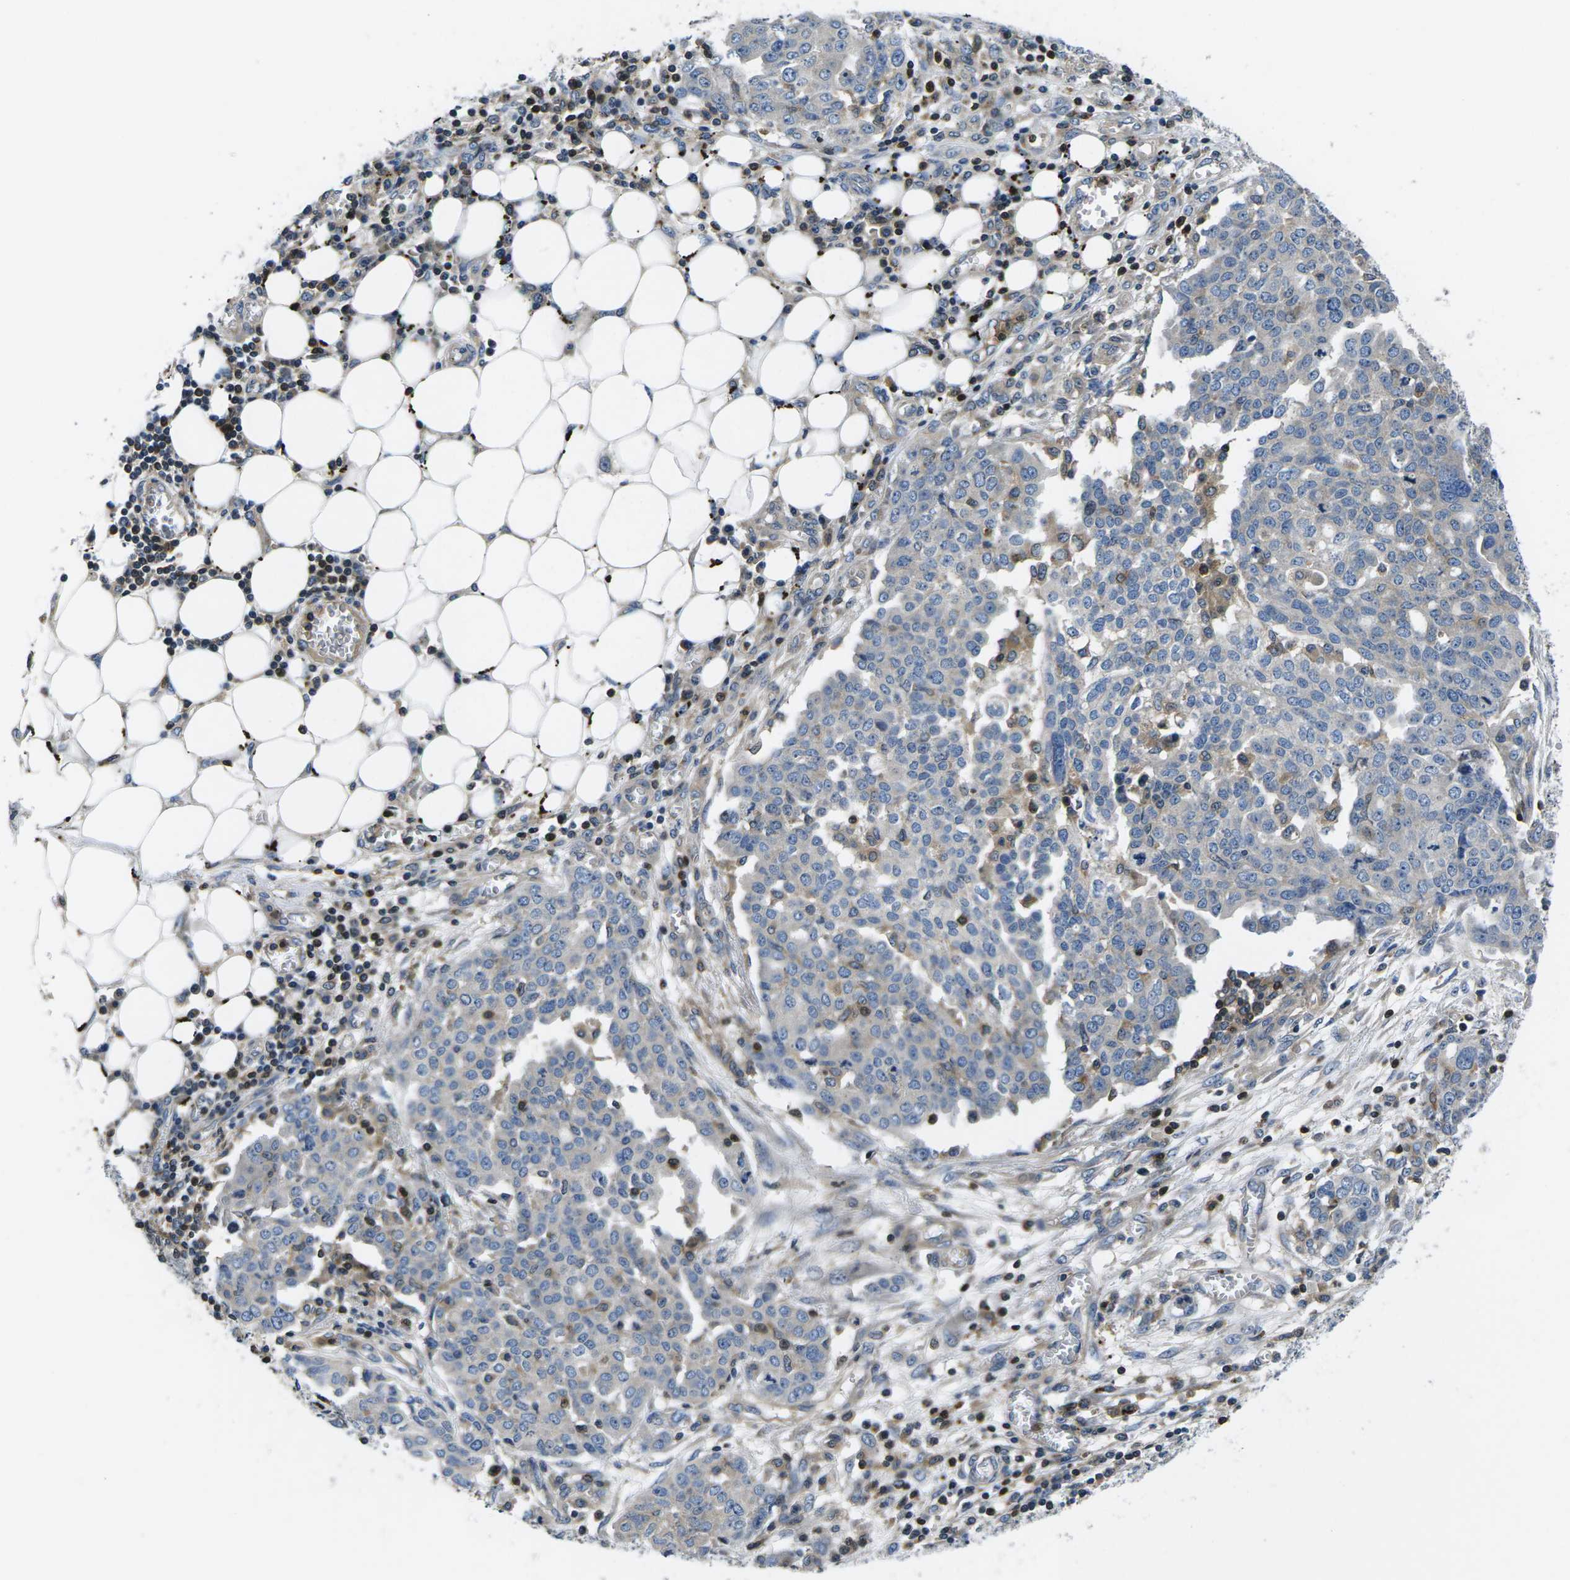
{"staining": {"intensity": "weak", "quantity": "25%-75%", "location": "cytoplasmic/membranous"}, "tissue": "ovarian cancer", "cell_type": "Tumor cells", "image_type": "cancer", "snomed": [{"axis": "morphology", "description": "Cystadenocarcinoma, serous, NOS"}, {"axis": "topography", "description": "Soft tissue"}, {"axis": "topography", "description": "Ovary"}], "caption": "The photomicrograph demonstrates staining of ovarian cancer, revealing weak cytoplasmic/membranous protein positivity (brown color) within tumor cells.", "gene": "PLCE1", "patient": {"sex": "female", "age": 57}}